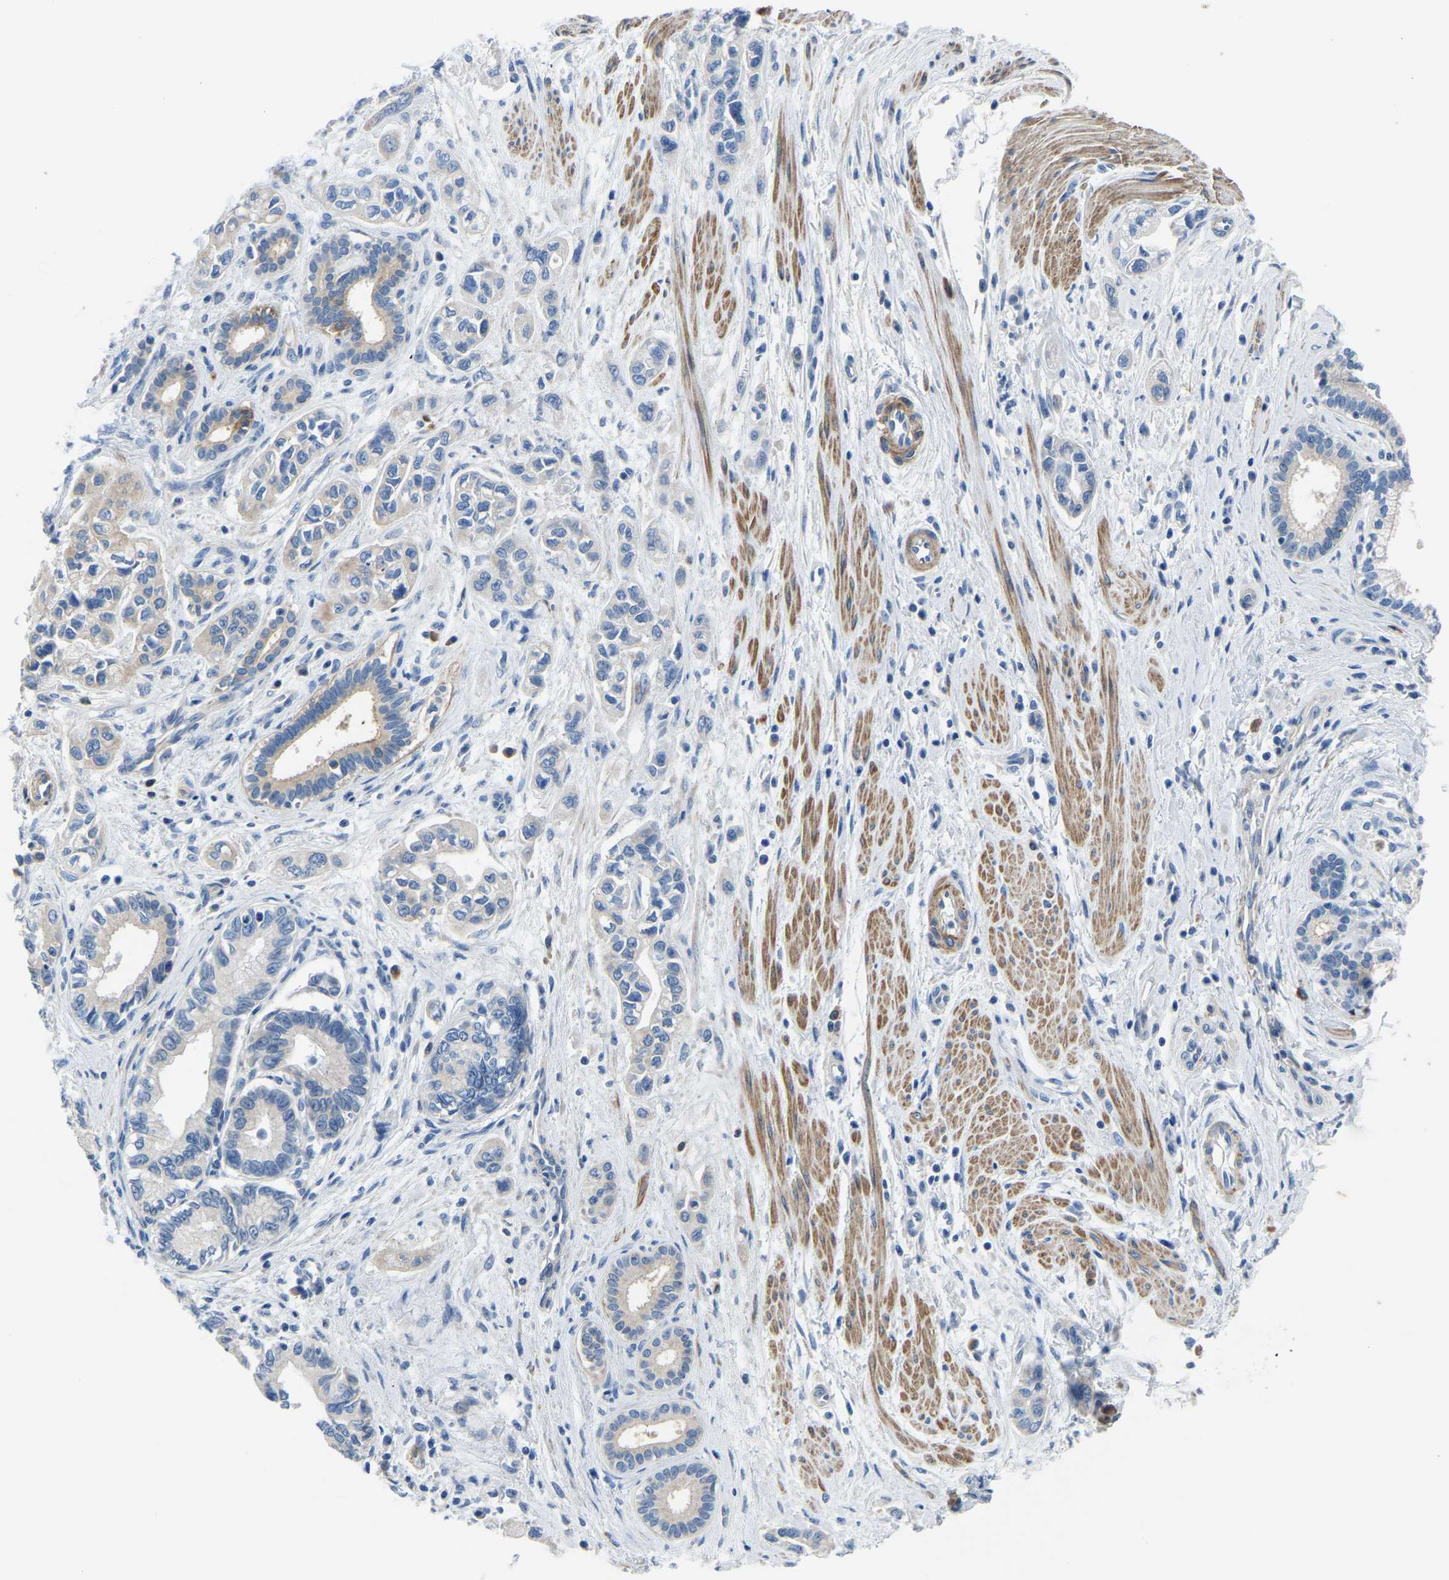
{"staining": {"intensity": "weak", "quantity": "<25%", "location": "cytoplasmic/membranous"}, "tissue": "pancreatic cancer", "cell_type": "Tumor cells", "image_type": "cancer", "snomed": [{"axis": "morphology", "description": "Adenocarcinoma, NOS"}, {"axis": "topography", "description": "Pancreas"}], "caption": "Immunohistochemistry histopathology image of human pancreatic cancer stained for a protein (brown), which shows no staining in tumor cells.", "gene": "LIAS", "patient": {"sex": "male", "age": 74}}